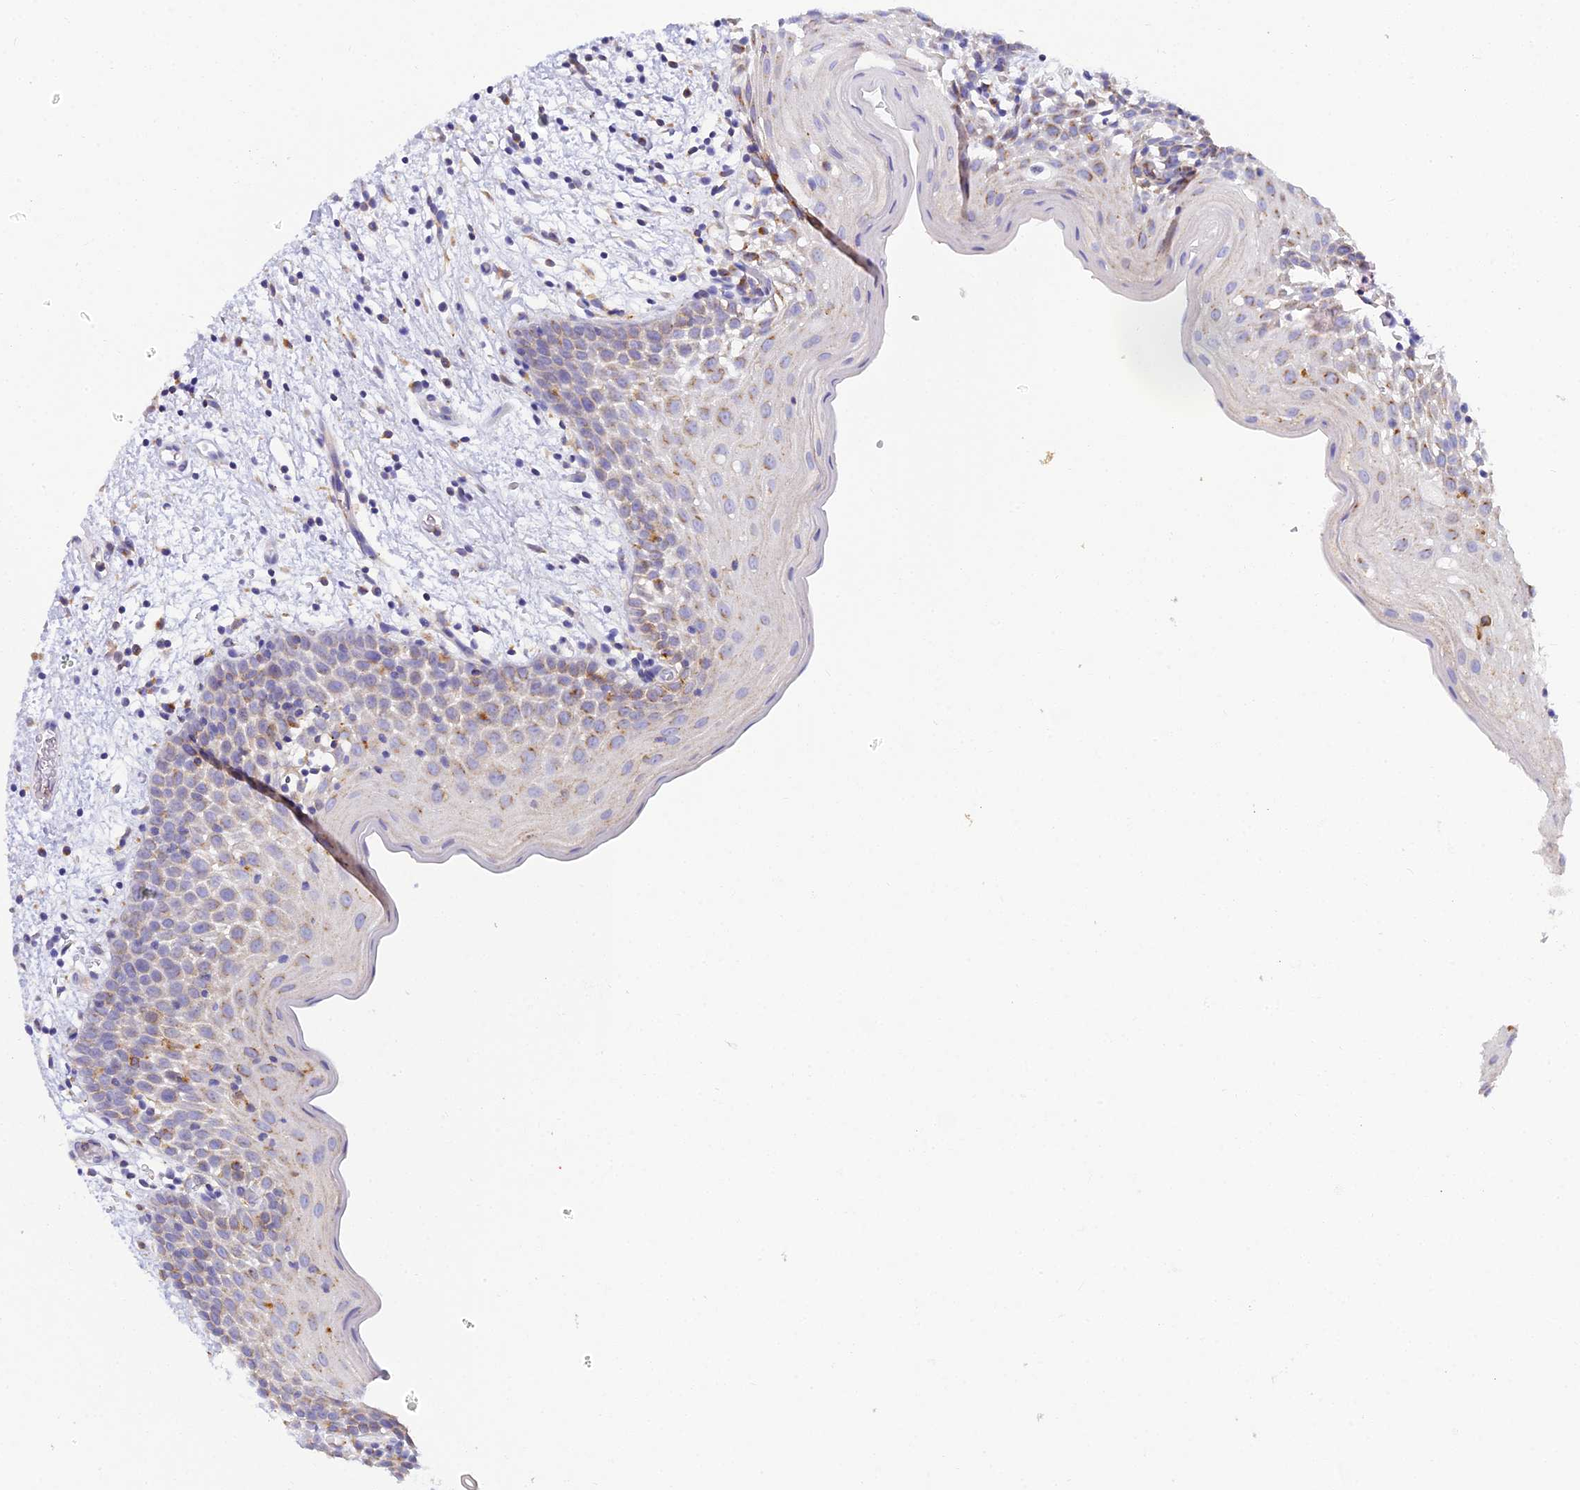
{"staining": {"intensity": "moderate", "quantity": "<25%", "location": "cytoplasmic/membranous"}, "tissue": "oral mucosa", "cell_type": "Squamous epithelial cells", "image_type": "normal", "snomed": [{"axis": "morphology", "description": "Normal tissue, NOS"}, {"axis": "topography", "description": "Skeletal muscle"}, {"axis": "topography", "description": "Oral tissue"}, {"axis": "topography", "description": "Salivary gland"}, {"axis": "topography", "description": "Peripheral nerve tissue"}], "caption": "Oral mucosa stained with DAB (3,3'-diaminobenzidine) immunohistochemistry (IHC) demonstrates low levels of moderate cytoplasmic/membranous positivity in about <25% of squamous epithelial cells.", "gene": "ARL8A", "patient": {"sex": "male", "age": 54}}